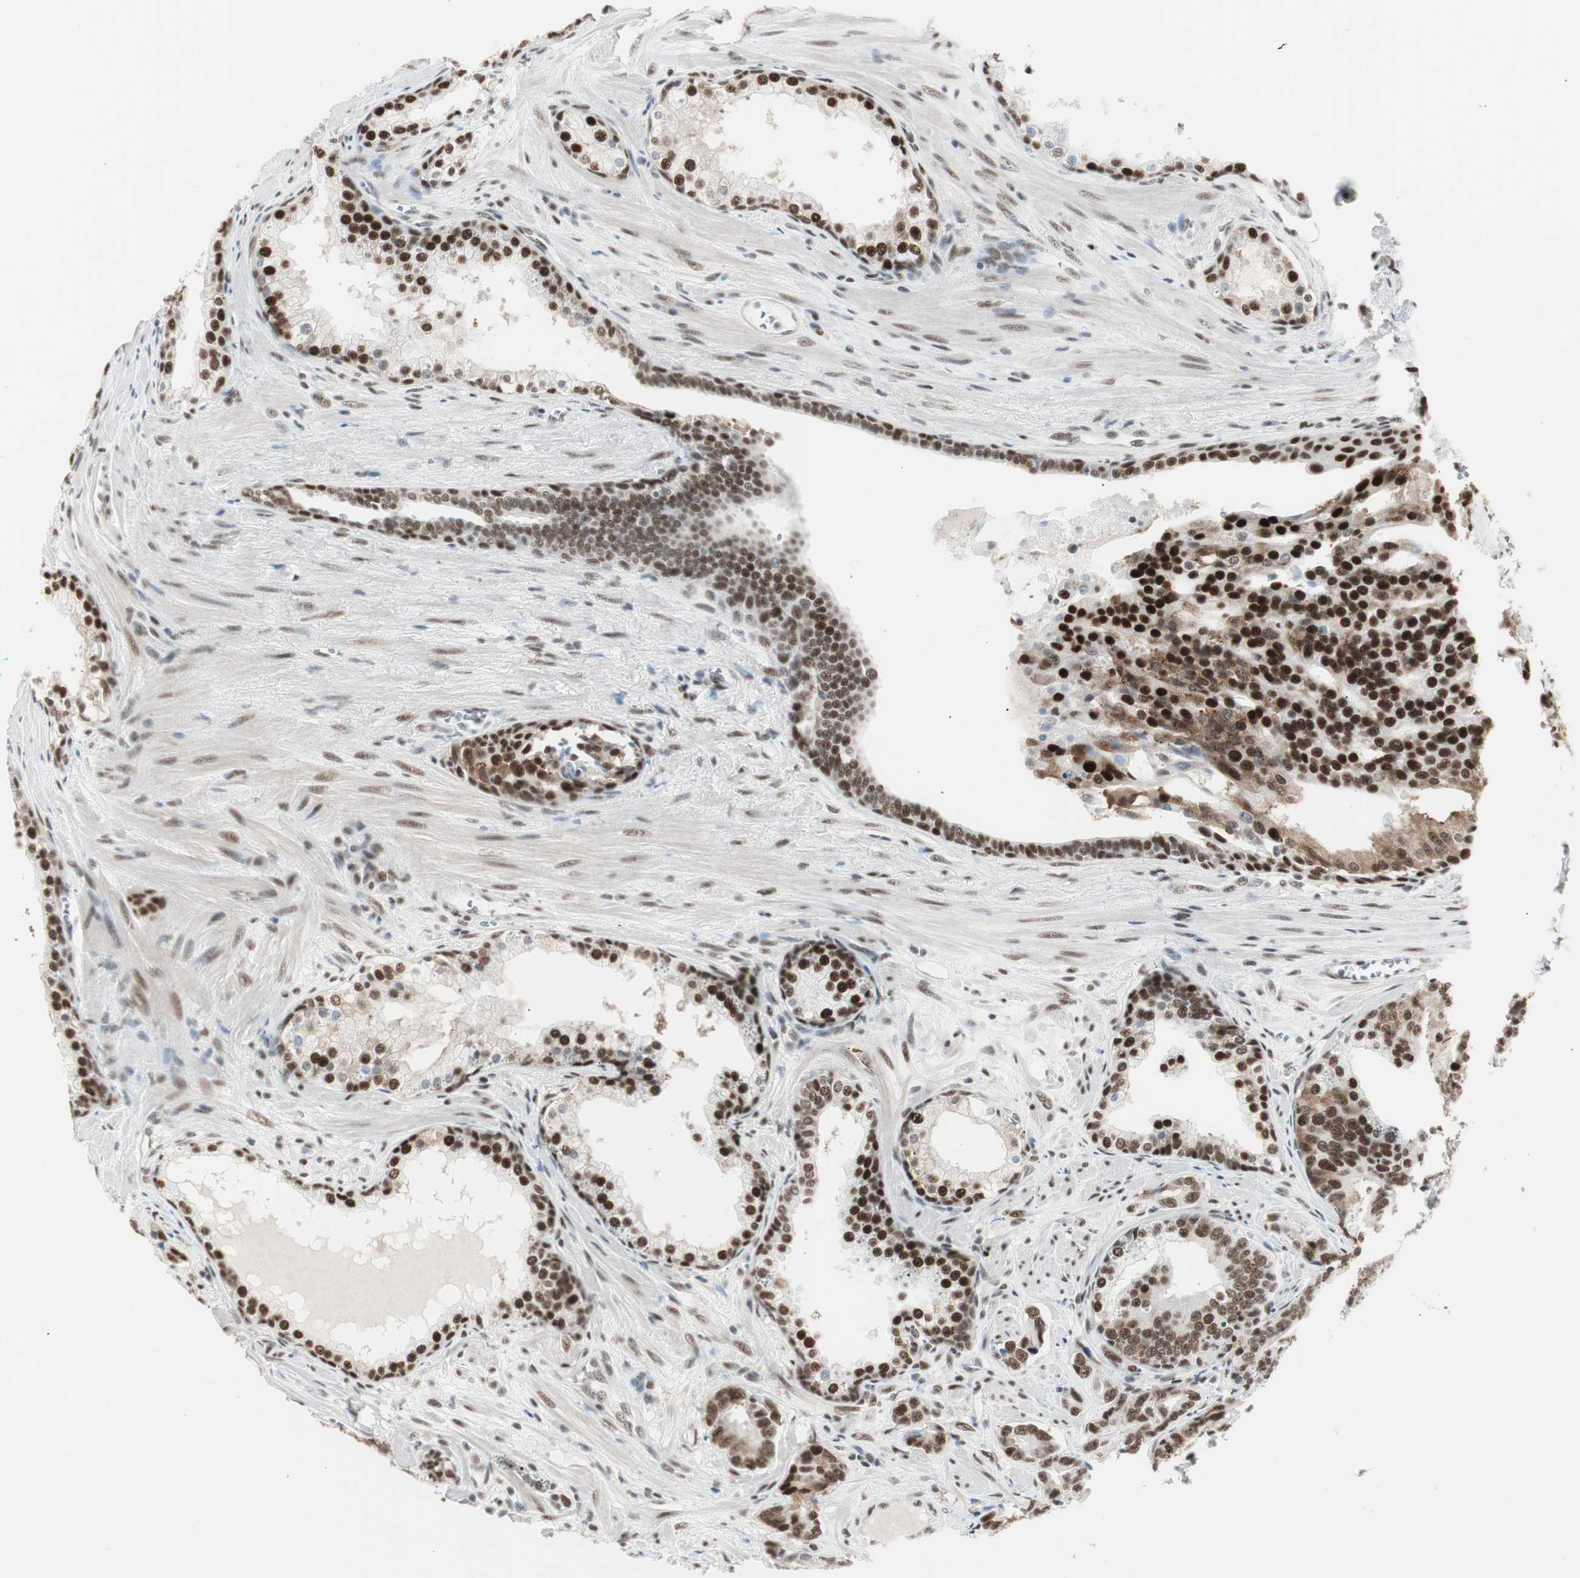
{"staining": {"intensity": "strong", "quantity": ">75%", "location": "nuclear"}, "tissue": "prostate cancer", "cell_type": "Tumor cells", "image_type": "cancer", "snomed": [{"axis": "morphology", "description": "Adenocarcinoma, Low grade"}, {"axis": "topography", "description": "Prostate"}], "caption": "An image of human prostate cancer stained for a protein reveals strong nuclear brown staining in tumor cells.", "gene": "HEXIM1", "patient": {"sex": "male", "age": 58}}